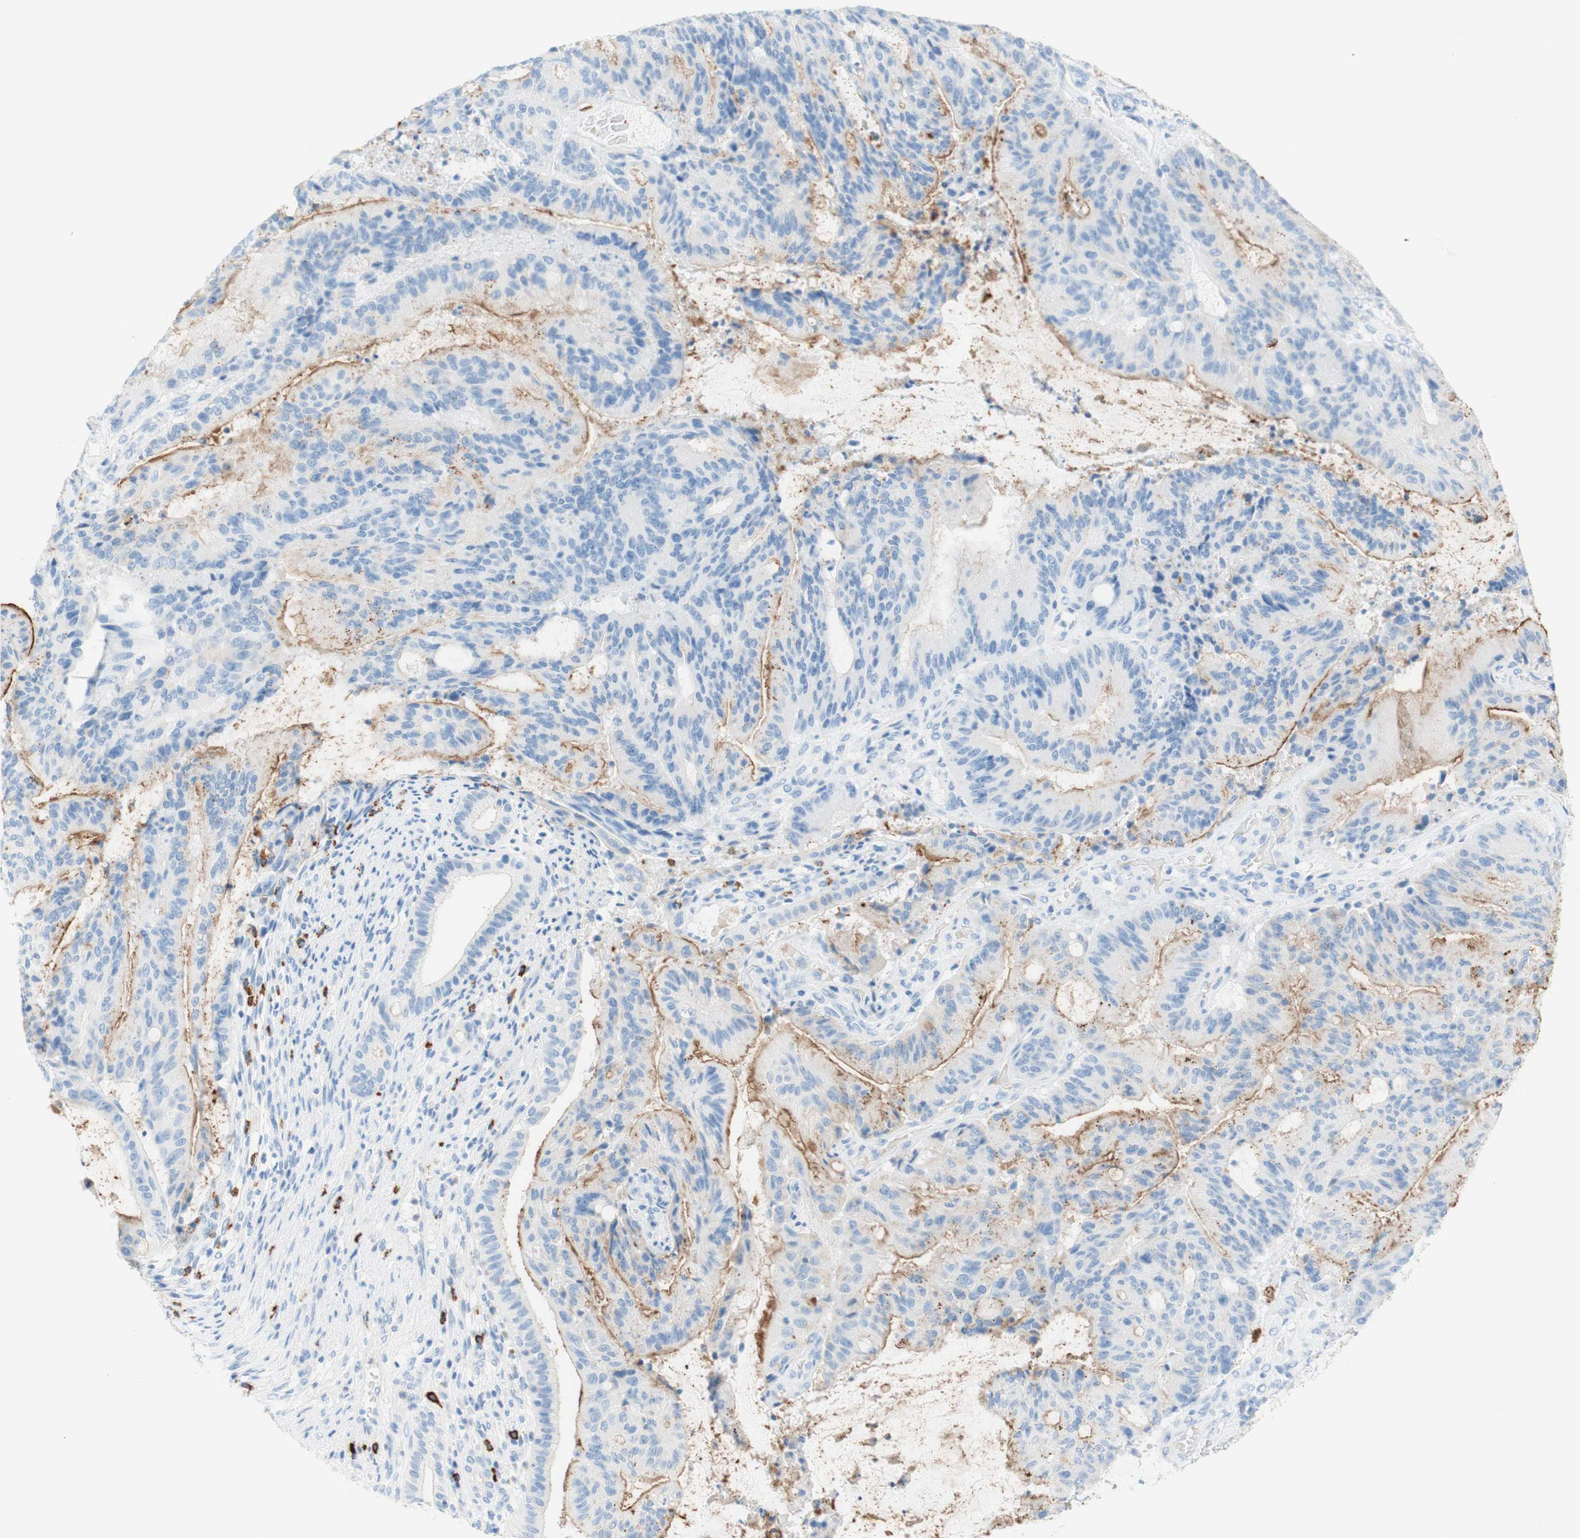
{"staining": {"intensity": "weak", "quantity": "25%-75%", "location": "cytoplasmic/membranous"}, "tissue": "liver cancer", "cell_type": "Tumor cells", "image_type": "cancer", "snomed": [{"axis": "morphology", "description": "Cholangiocarcinoma"}, {"axis": "topography", "description": "Liver"}], "caption": "A high-resolution image shows immunohistochemistry (IHC) staining of cholangiocarcinoma (liver), which displays weak cytoplasmic/membranous expression in approximately 25%-75% of tumor cells.", "gene": "CEACAM1", "patient": {"sex": "female", "age": 73}}